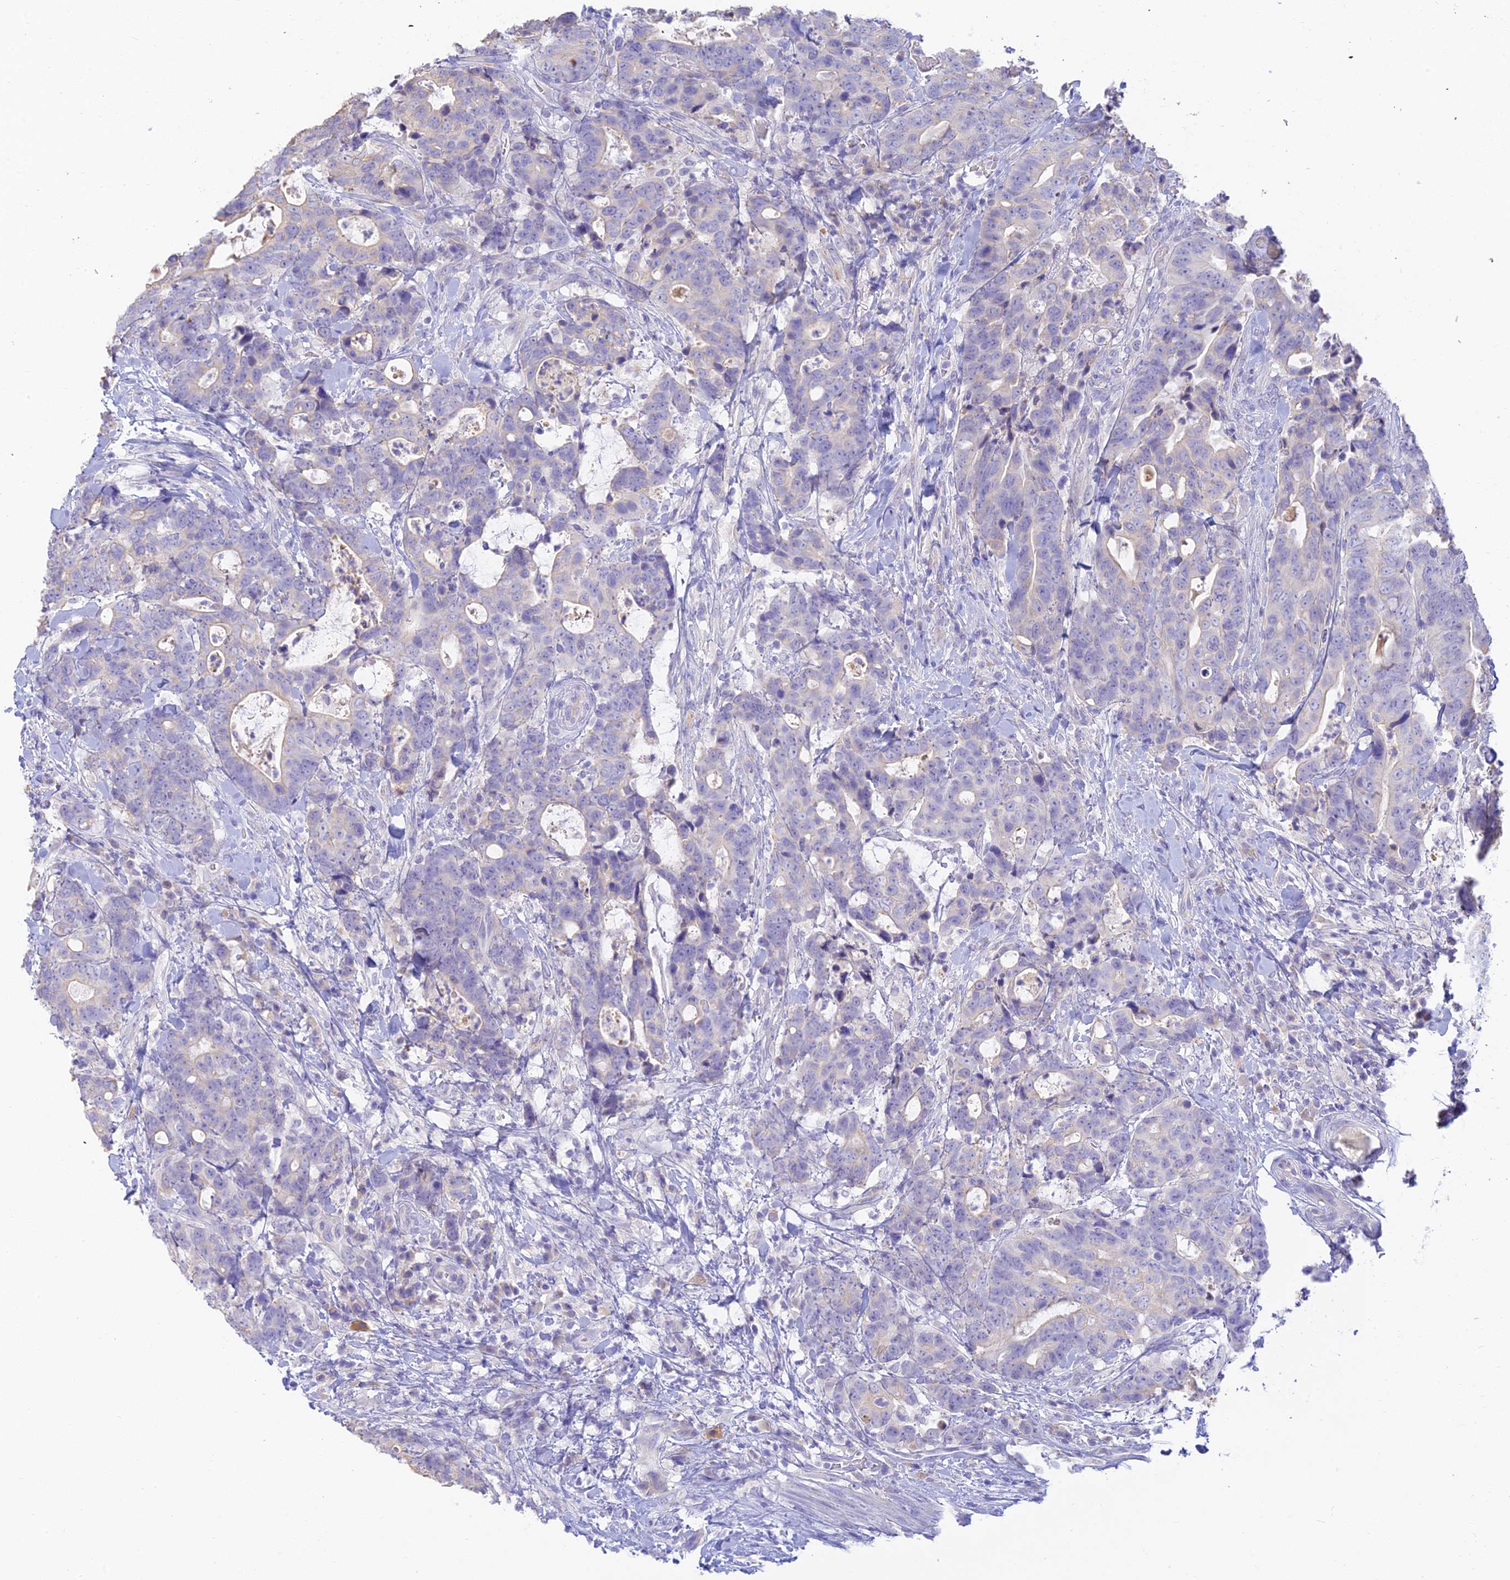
{"staining": {"intensity": "negative", "quantity": "none", "location": "none"}, "tissue": "colorectal cancer", "cell_type": "Tumor cells", "image_type": "cancer", "snomed": [{"axis": "morphology", "description": "Adenocarcinoma, NOS"}, {"axis": "topography", "description": "Colon"}], "caption": "This is a photomicrograph of immunohistochemistry (IHC) staining of colorectal cancer (adenocarcinoma), which shows no expression in tumor cells. Nuclei are stained in blue.", "gene": "INTS13", "patient": {"sex": "female", "age": 82}}